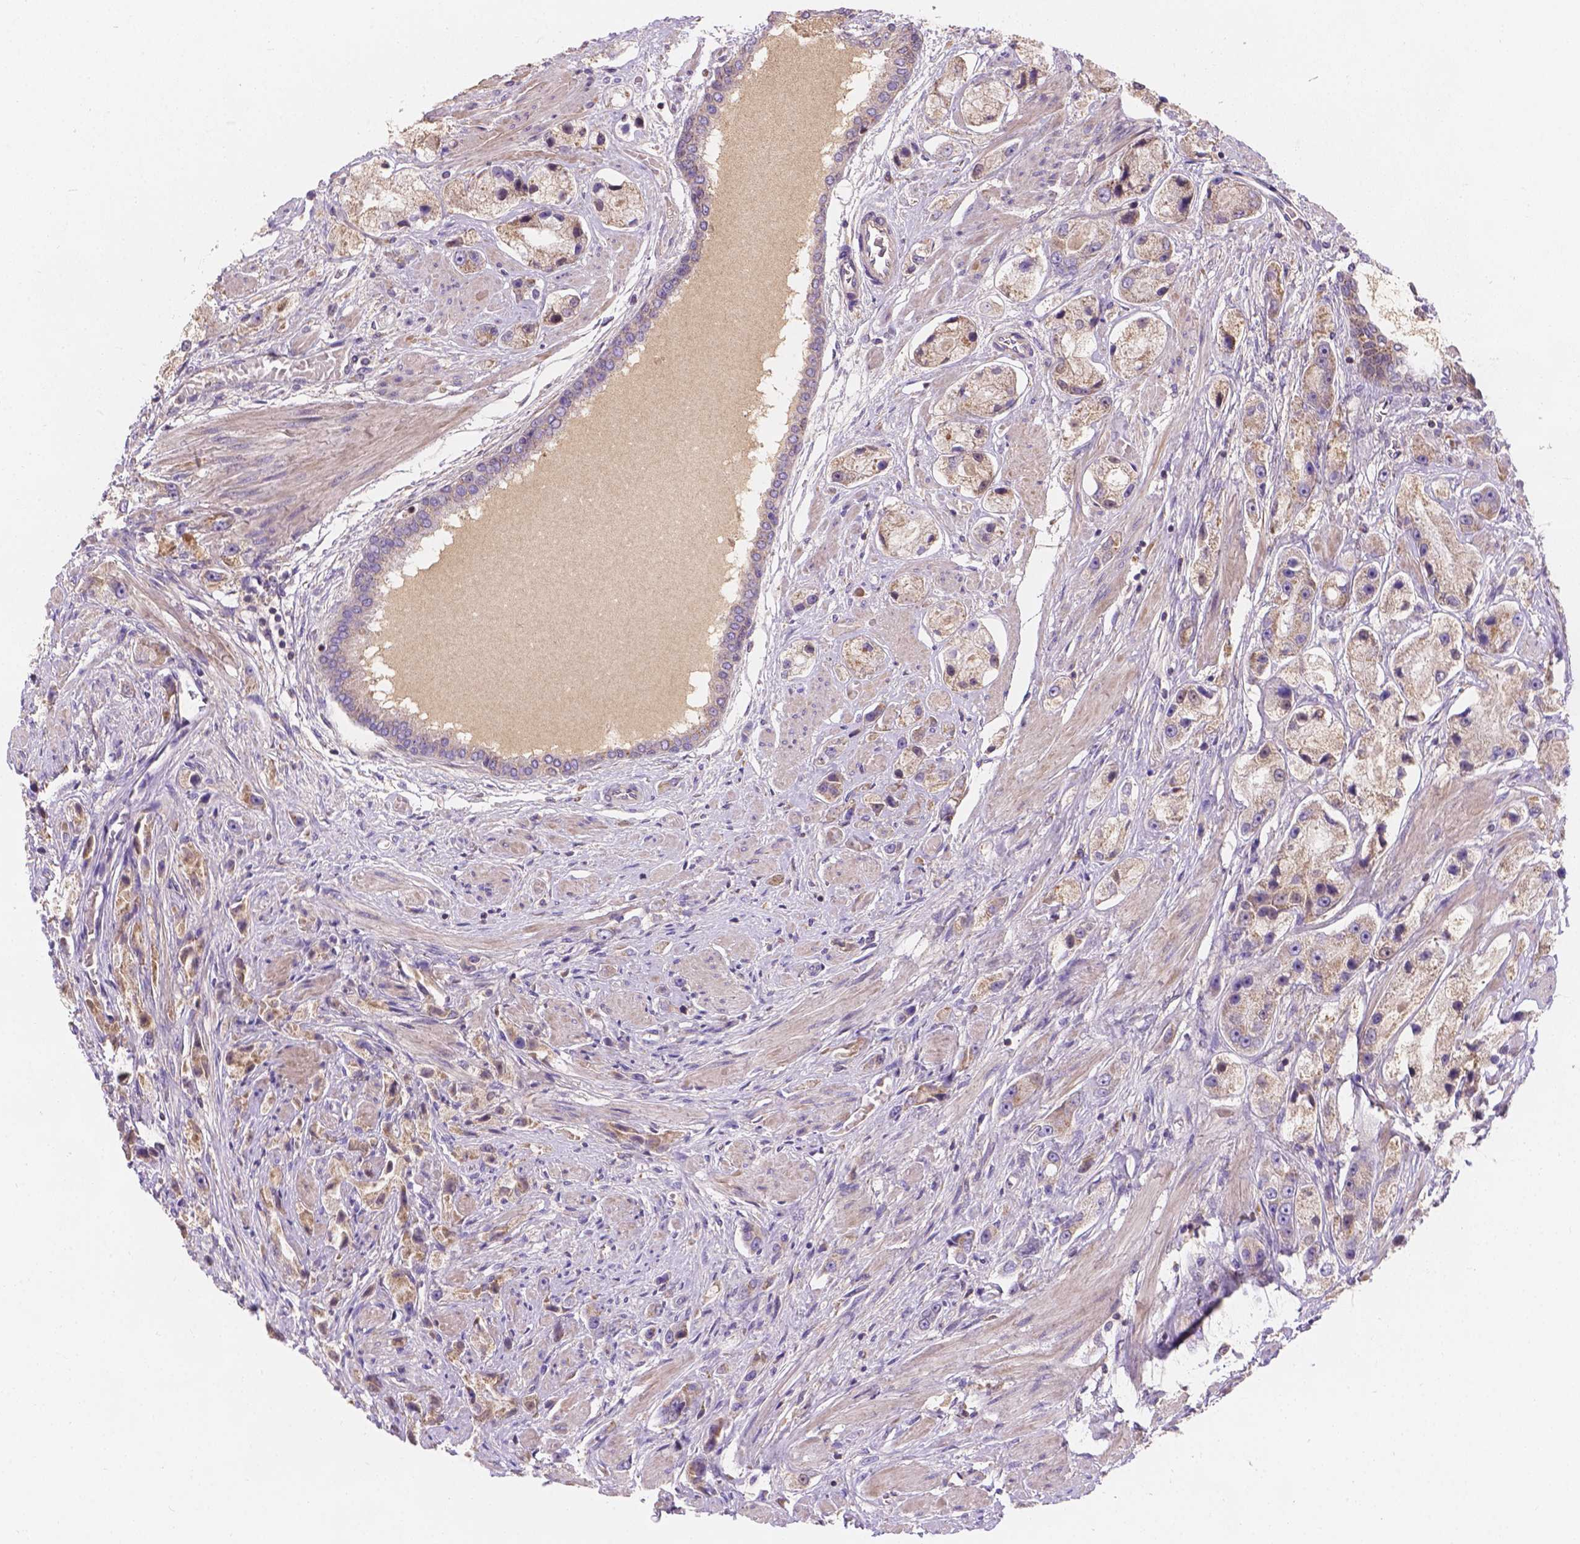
{"staining": {"intensity": "moderate", "quantity": ">75%", "location": "cytoplasmic/membranous"}, "tissue": "prostate cancer", "cell_type": "Tumor cells", "image_type": "cancer", "snomed": [{"axis": "morphology", "description": "Adenocarcinoma, High grade"}, {"axis": "topography", "description": "Prostate"}], "caption": "High-power microscopy captured an immunohistochemistry histopathology image of prostate high-grade adenocarcinoma, revealing moderate cytoplasmic/membranous expression in about >75% of tumor cells.", "gene": "CDK10", "patient": {"sex": "male", "age": 67}}